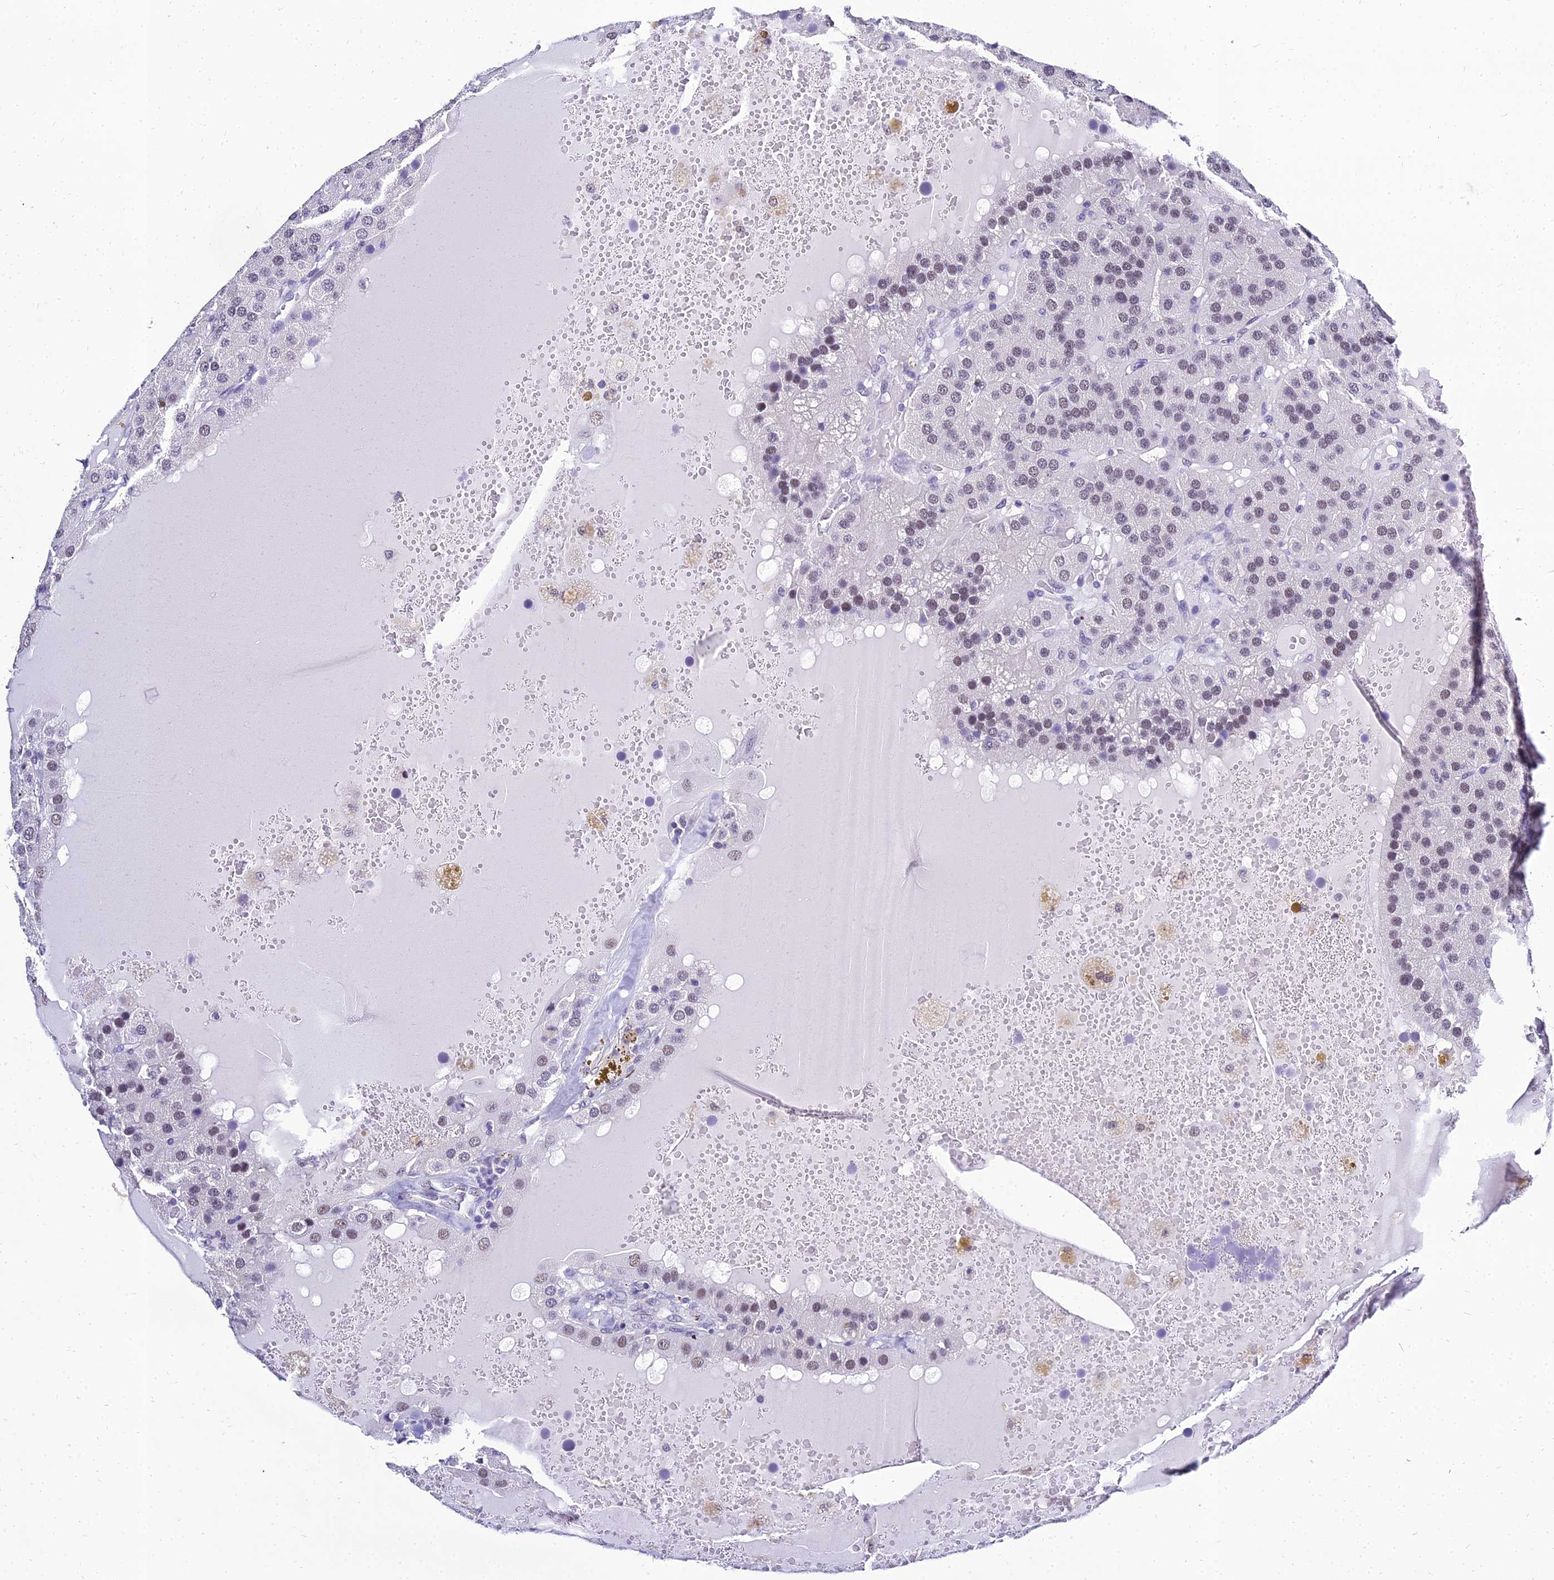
{"staining": {"intensity": "weak", "quantity": "25%-75%", "location": "nuclear"}, "tissue": "parathyroid gland", "cell_type": "Glandular cells", "image_type": "normal", "snomed": [{"axis": "morphology", "description": "Normal tissue, NOS"}, {"axis": "morphology", "description": "Adenoma, NOS"}, {"axis": "topography", "description": "Parathyroid gland"}], "caption": "Glandular cells reveal weak nuclear expression in about 25%-75% of cells in normal parathyroid gland.", "gene": "PPP4R2", "patient": {"sex": "female", "age": 86}}